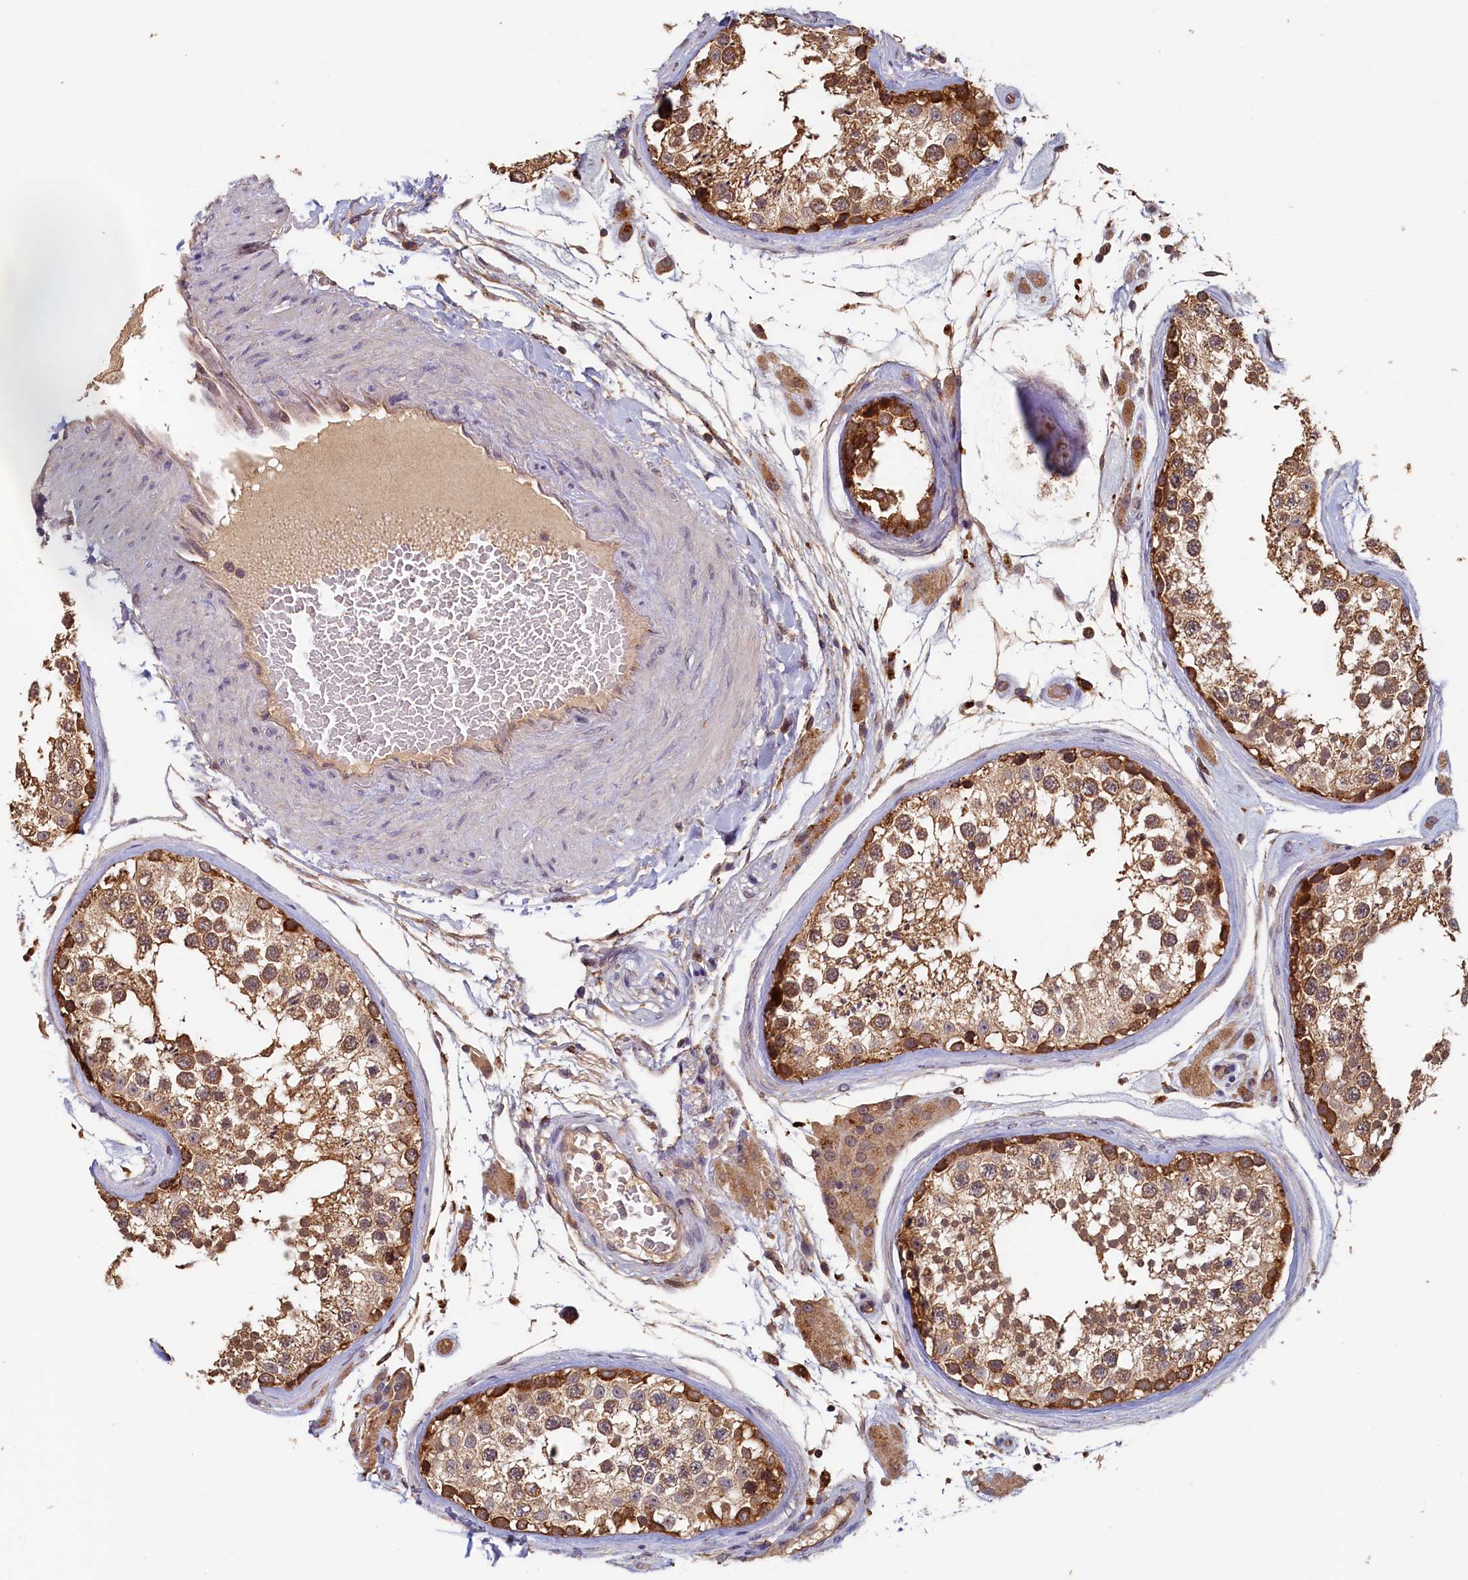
{"staining": {"intensity": "moderate", "quantity": ">75%", "location": "cytoplasmic/membranous"}, "tissue": "testis", "cell_type": "Cells in seminiferous ducts", "image_type": "normal", "snomed": [{"axis": "morphology", "description": "Normal tissue, NOS"}, {"axis": "topography", "description": "Testis"}], "caption": "Immunohistochemical staining of normal human testis demonstrates >75% levels of moderate cytoplasmic/membranous protein positivity in about >75% of cells in seminiferous ducts. Immunohistochemistry stains the protein in brown and the nuclei are stained blue.", "gene": "NUBP2", "patient": {"sex": "male", "age": 46}}